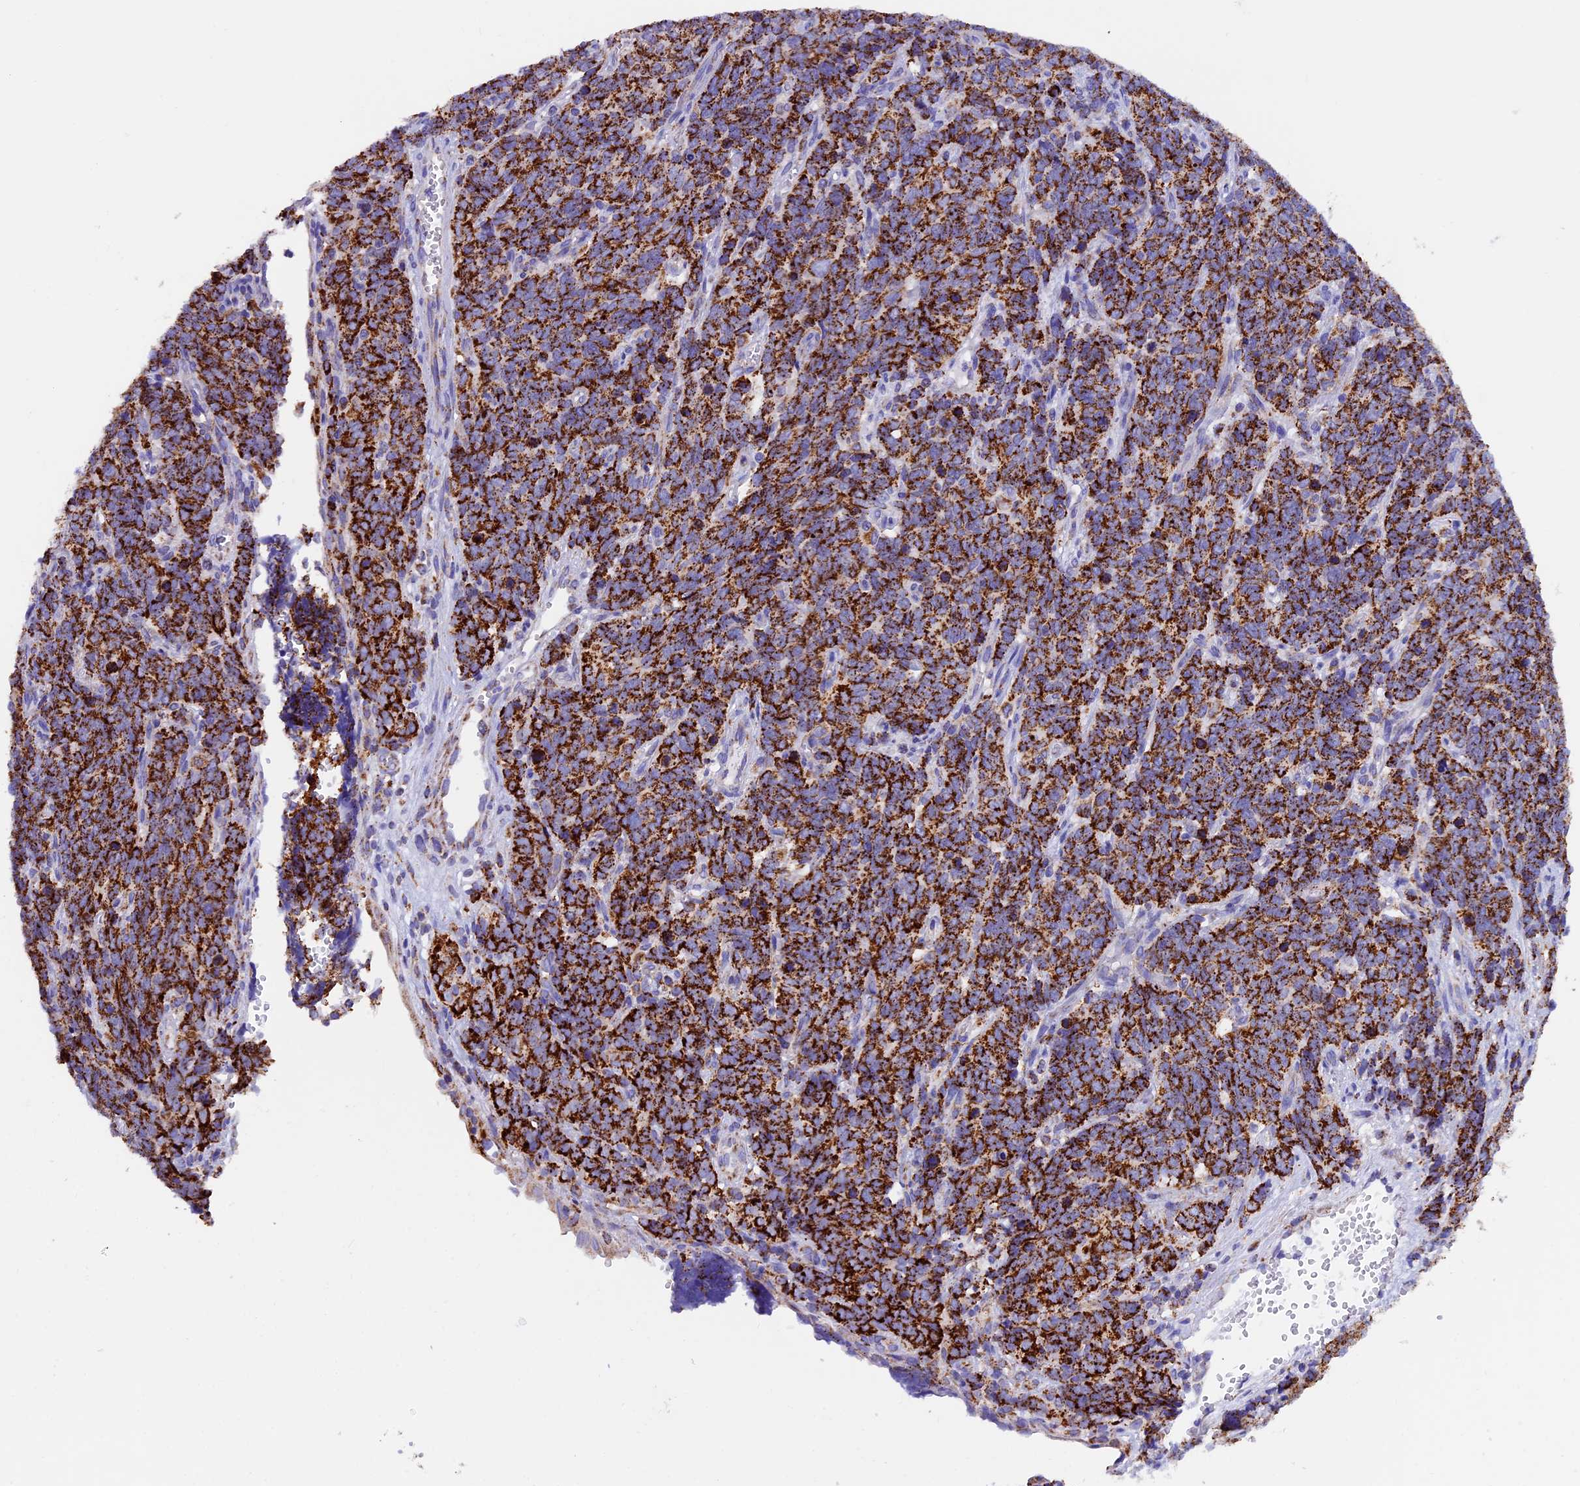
{"staining": {"intensity": "strong", "quantity": ">75%", "location": "cytoplasmic/membranous"}, "tissue": "cervical cancer", "cell_type": "Tumor cells", "image_type": "cancer", "snomed": [{"axis": "morphology", "description": "Squamous cell carcinoma, NOS"}, {"axis": "topography", "description": "Cervix"}], "caption": "A high-resolution photomicrograph shows immunohistochemistry staining of cervical cancer, which displays strong cytoplasmic/membranous expression in about >75% of tumor cells. (brown staining indicates protein expression, while blue staining denotes nuclei).", "gene": "SLC8B1", "patient": {"sex": "female", "age": 60}}